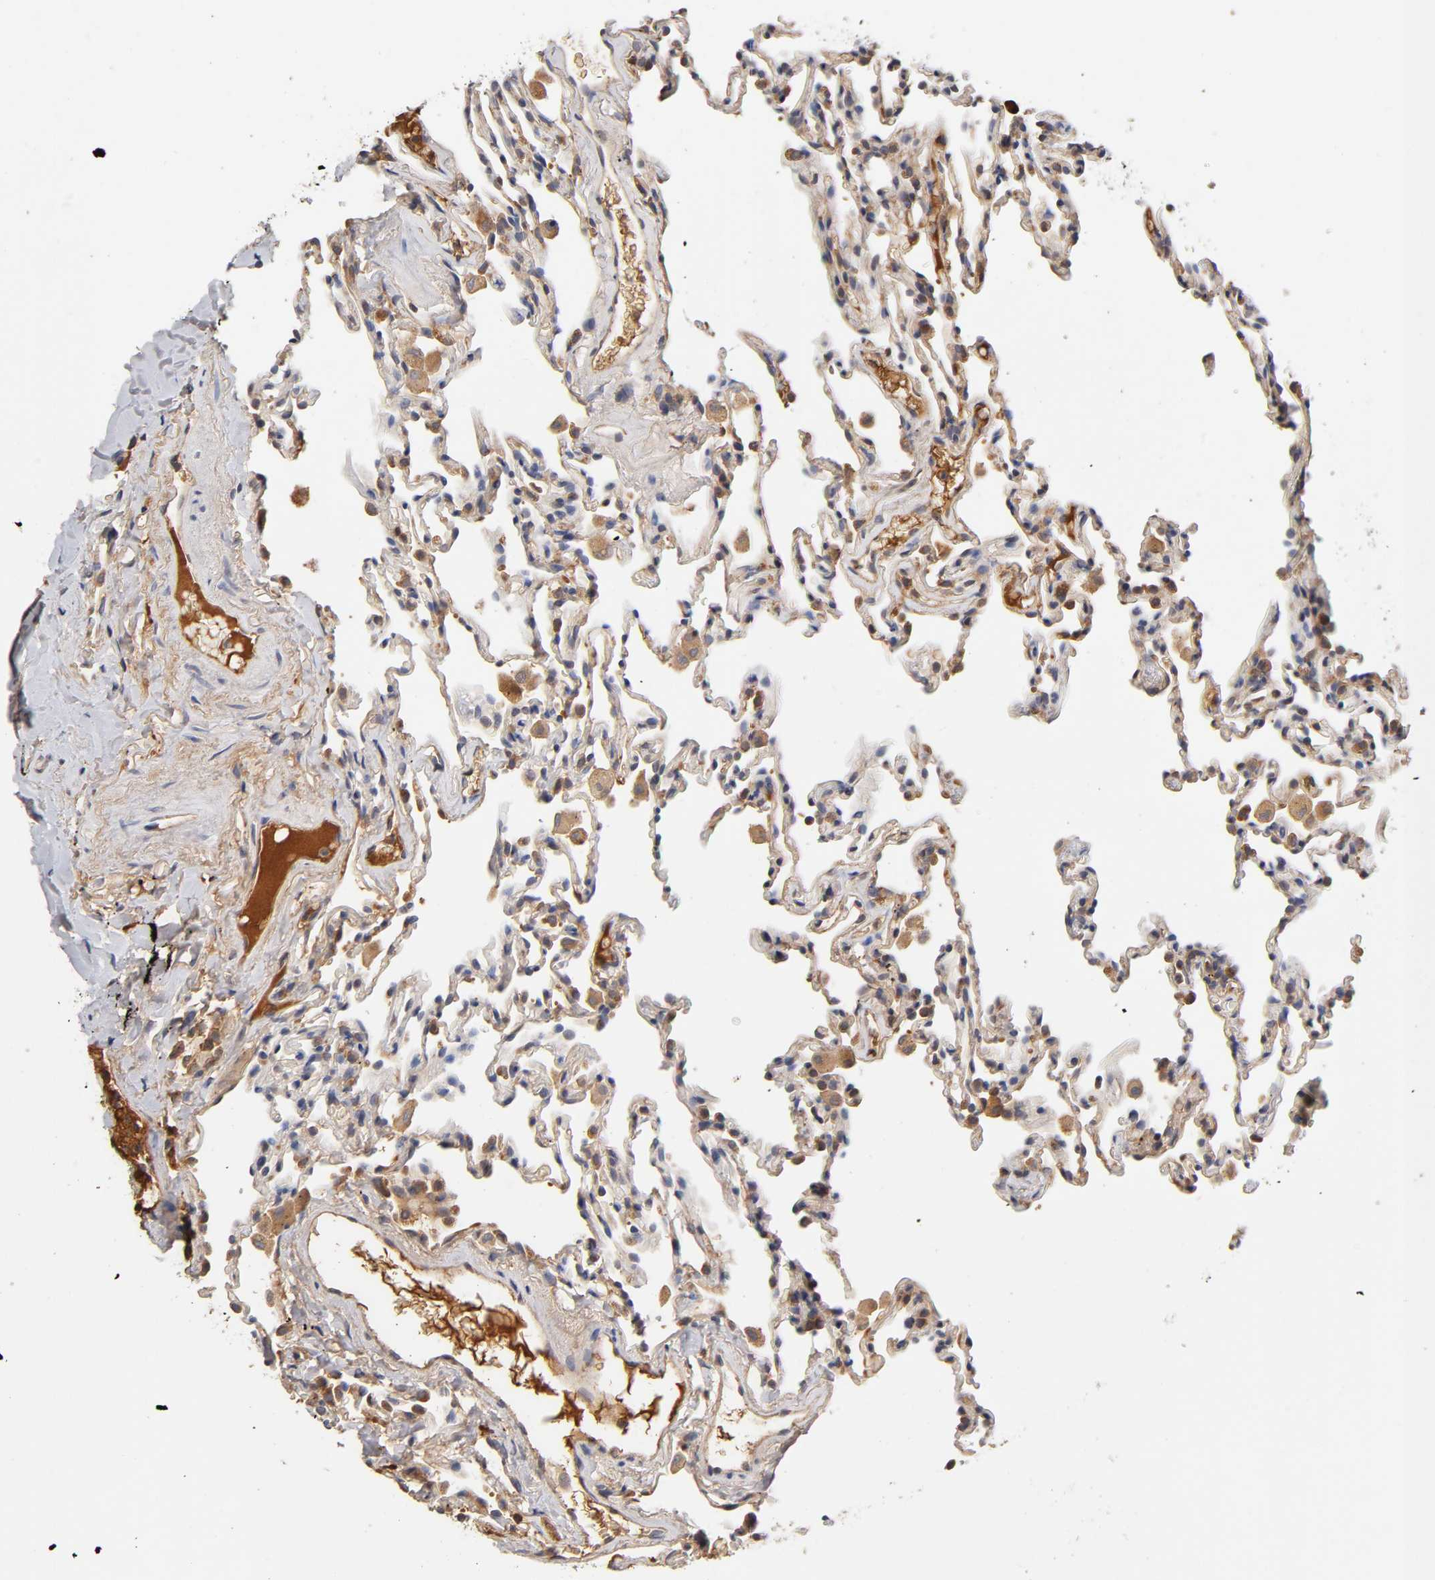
{"staining": {"intensity": "moderate", "quantity": "25%-75%", "location": "cytoplasmic/membranous"}, "tissue": "lung", "cell_type": "Alveolar cells", "image_type": "normal", "snomed": [{"axis": "morphology", "description": "Normal tissue, NOS"}, {"axis": "morphology", "description": "Soft tissue tumor metastatic"}, {"axis": "topography", "description": "Lung"}], "caption": "A brown stain highlights moderate cytoplasmic/membranous positivity of a protein in alveolar cells of unremarkable human lung. (brown staining indicates protein expression, while blue staining denotes nuclei).", "gene": "RPS29", "patient": {"sex": "male", "age": 59}}